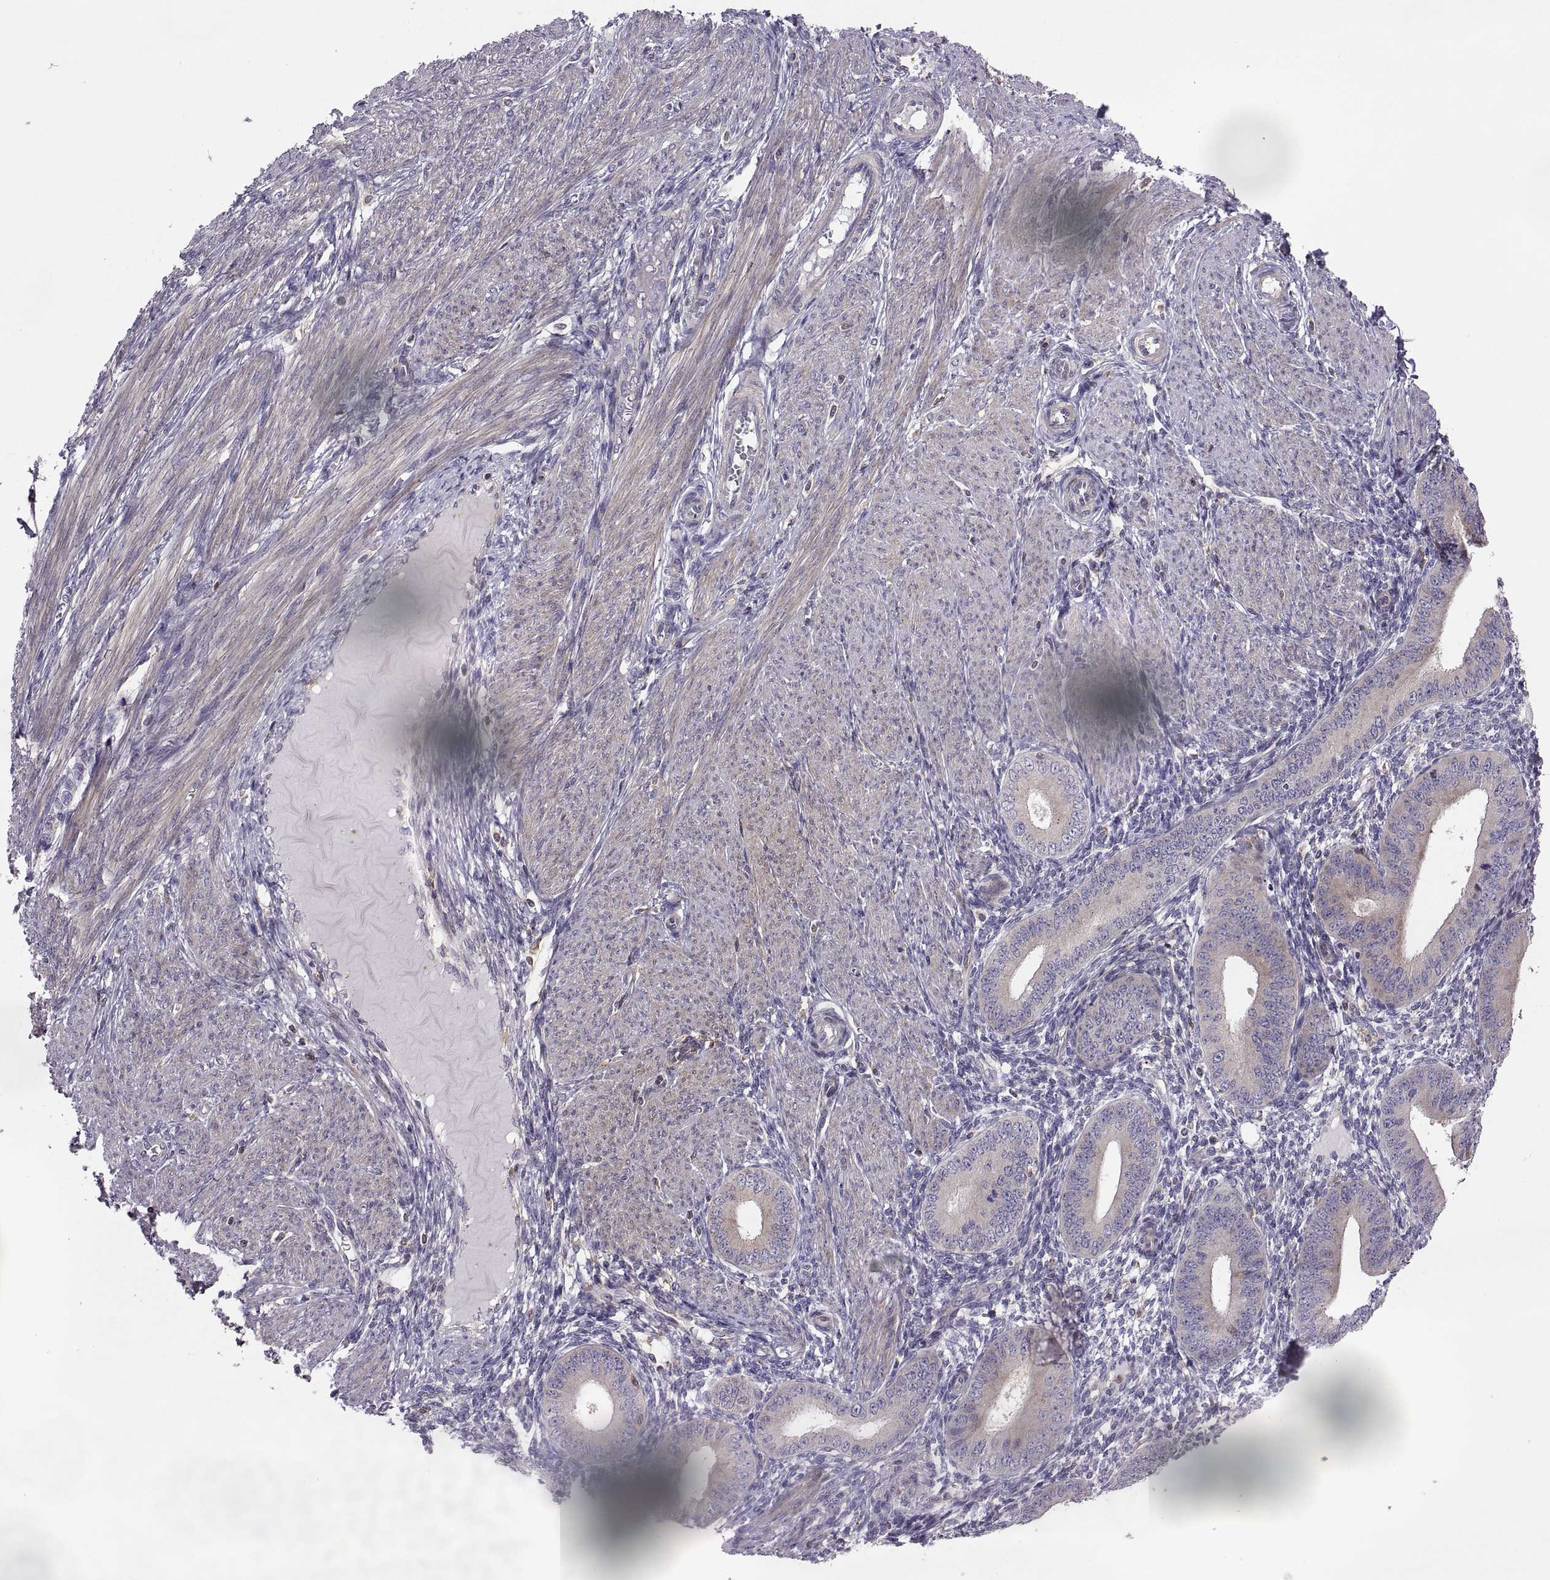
{"staining": {"intensity": "negative", "quantity": "none", "location": "none"}, "tissue": "endometrium", "cell_type": "Cells in endometrial stroma", "image_type": "normal", "snomed": [{"axis": "morphology", "description": "Normal tissue, NOS"}, {"axis": "topography", "description": "Endometrium"}], "caption": "Protein analysis of benign endometrium shows no significant positivity in cells in endometrial stroma. The staining was performed using DAB to visualize the protein expression in brown, while the nuclei were stained in blue with hematoxylin (Magnification: 20x).", "gene": "SPATA32", "patient": {"sex": "female", "age": 39}}